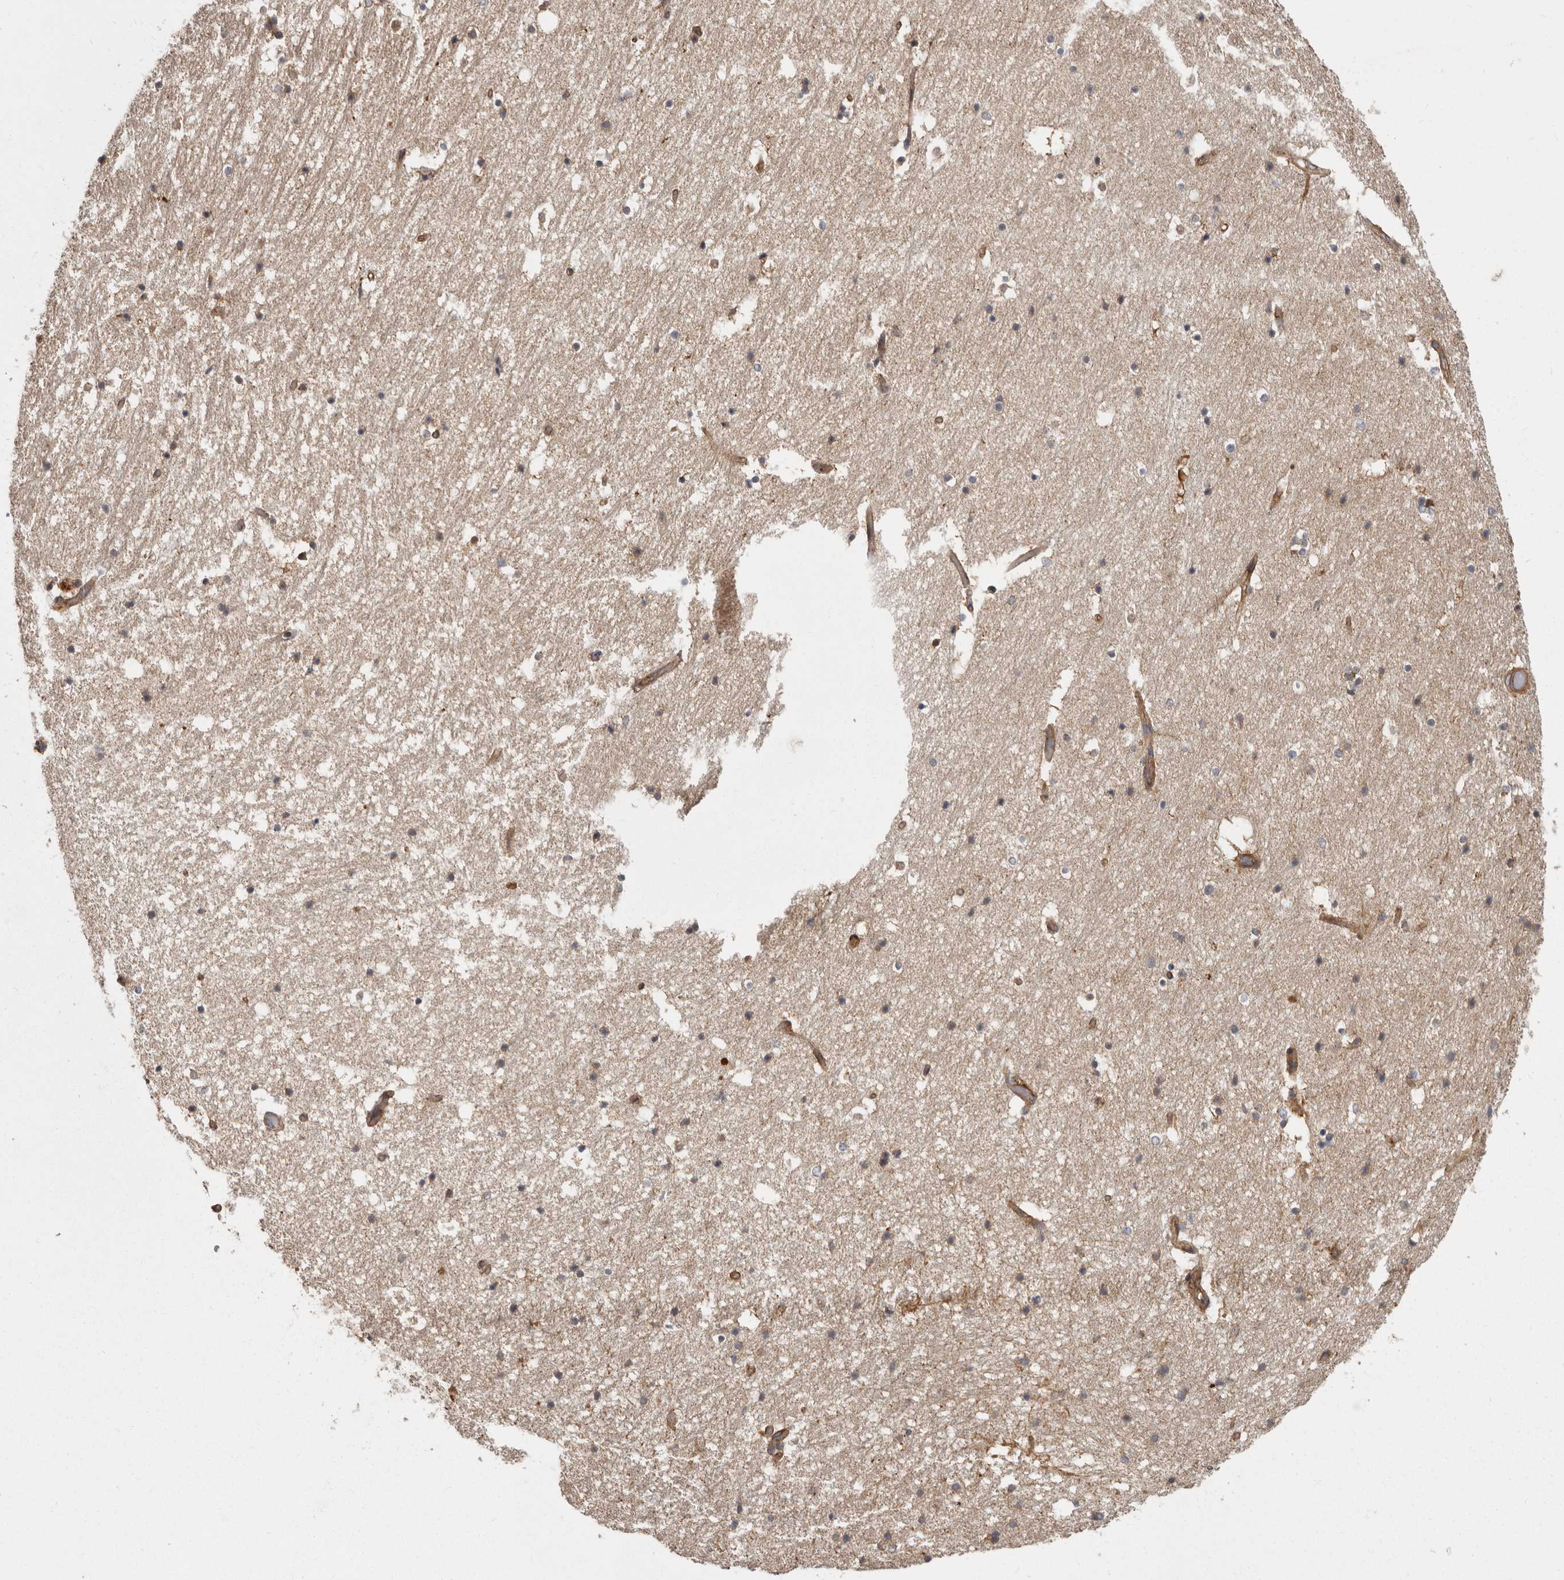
{"staining": {"intensity": "weak", "quantity": "25%-75%", "location": "cytoplasmic/membranous"}, "tissue": "hippocampus", "cell_type": "Glial cells", "image_type": "normal", "snomed": [{"axis": "morphology", "description": "Normal tissue, NOS"}, {"axis": "topography", "description": "Hippocampus"}], "caption": "This is an image of immunohistochemistry (IHC) staining of benign hippocampus, which shows weak staining in the cytoplasmic/membranous of glial cells.", "gene": "ENAH", "patient": {"sex": "female", "age": 52}}